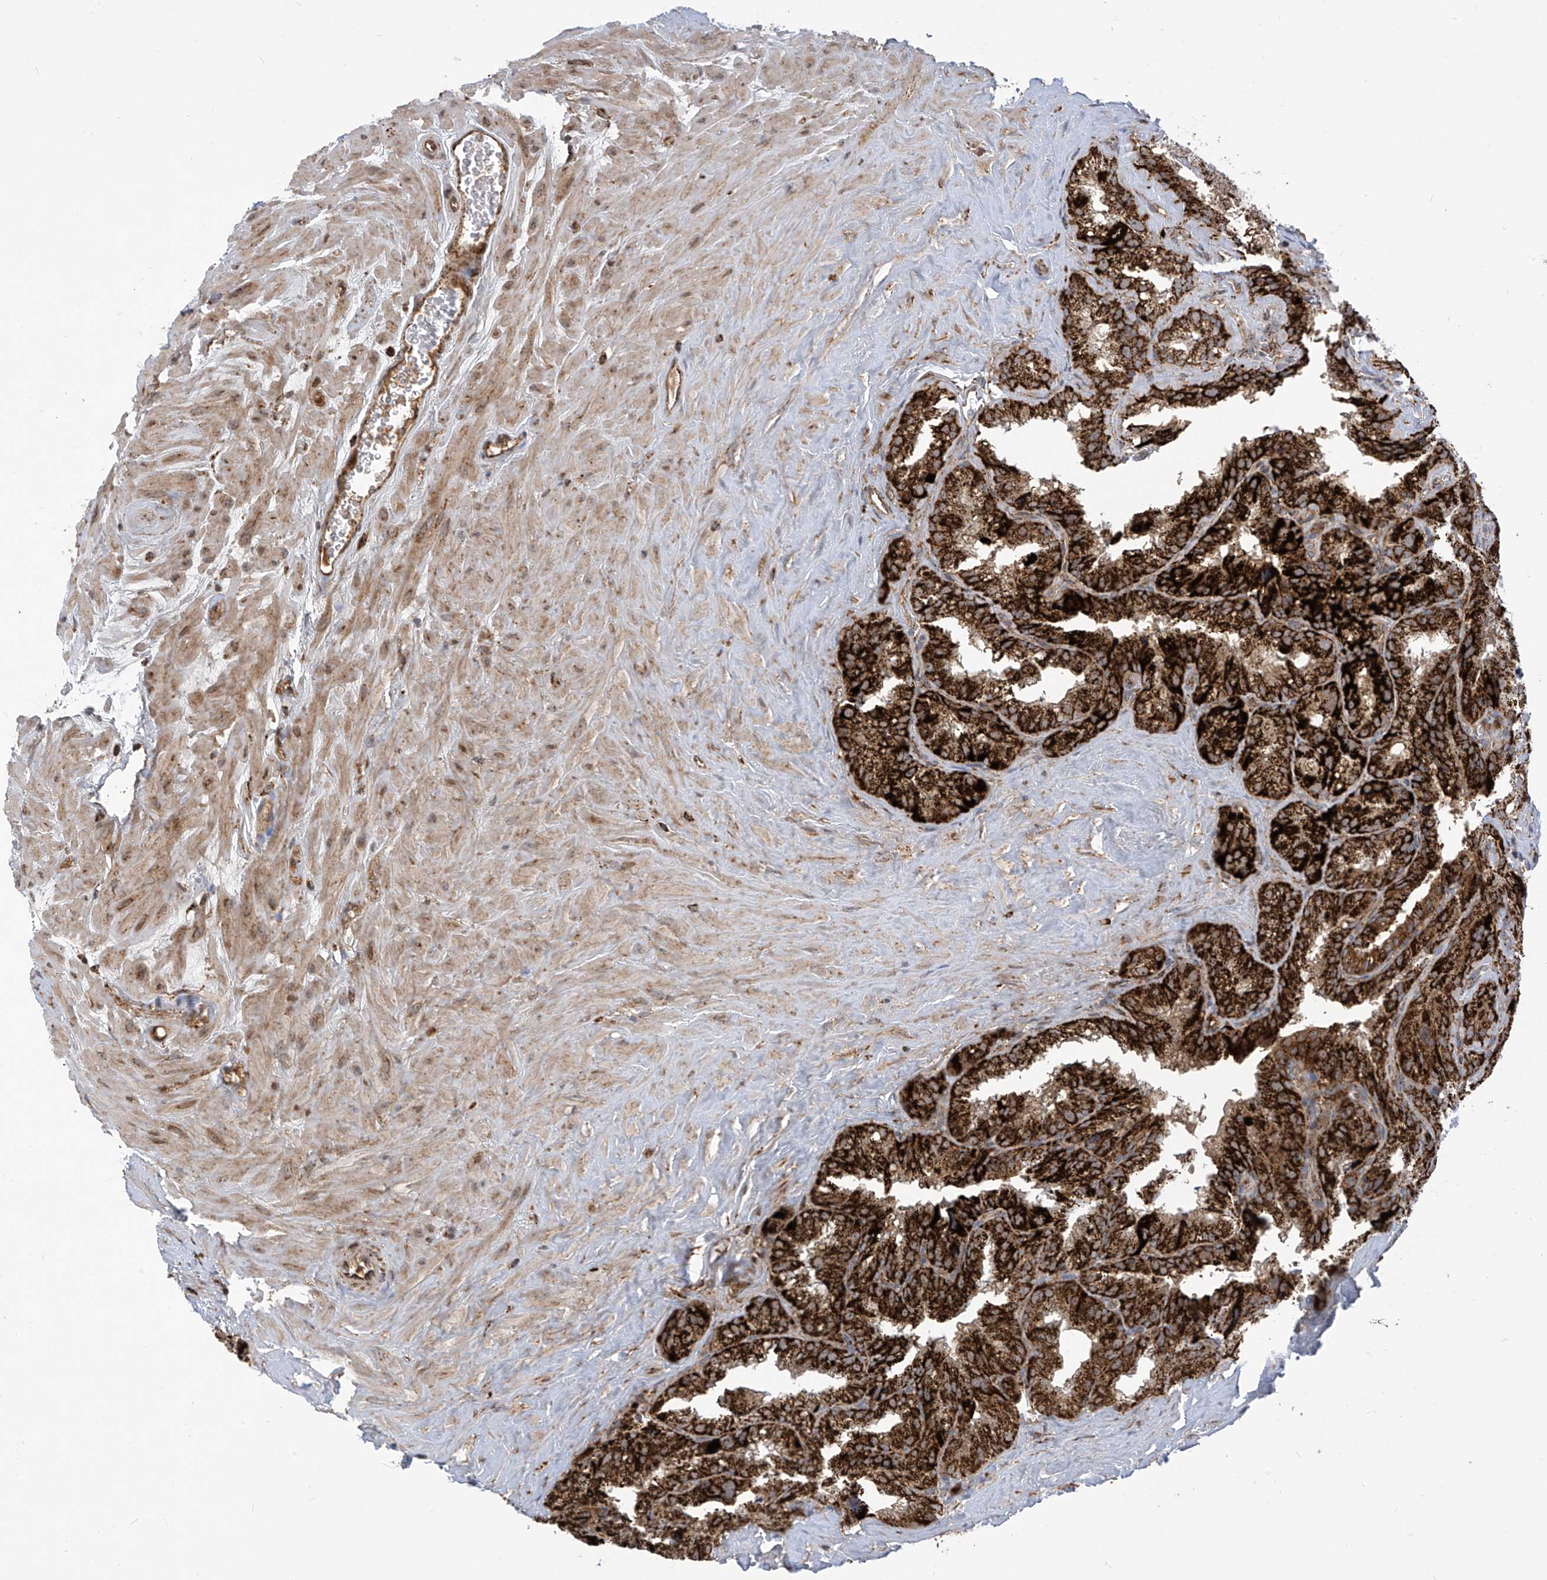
{"staining": {"intensity": "strong", "quantity": ">75%", "location": "cytoplasmic/membranous"}, "tissue": "seminal vesicle", "cell_type": "Glandular cells", "image_type": "normal", "snomed": [{"axis": "morphology", "description": "Normal tissue, NOS"}, {"axis": "topography", "description": "Prostate"}, {"axis": "topography", "description": "Seminal veicle"}], "caption": "Immunohistochemical staining of normal seminal vesicle demonstrates high levels of strong cytoplasmic/membranous staining in approximately >75% of glandular cells. The protein of interest is stained brown, and the nuclei are stained in blue (DAB (3,3'-diaminobenzidine) IHC with brightfield microscopy, high magnification).", "gene": "COX10", "patient": {"sex": "male", "age": 59}}